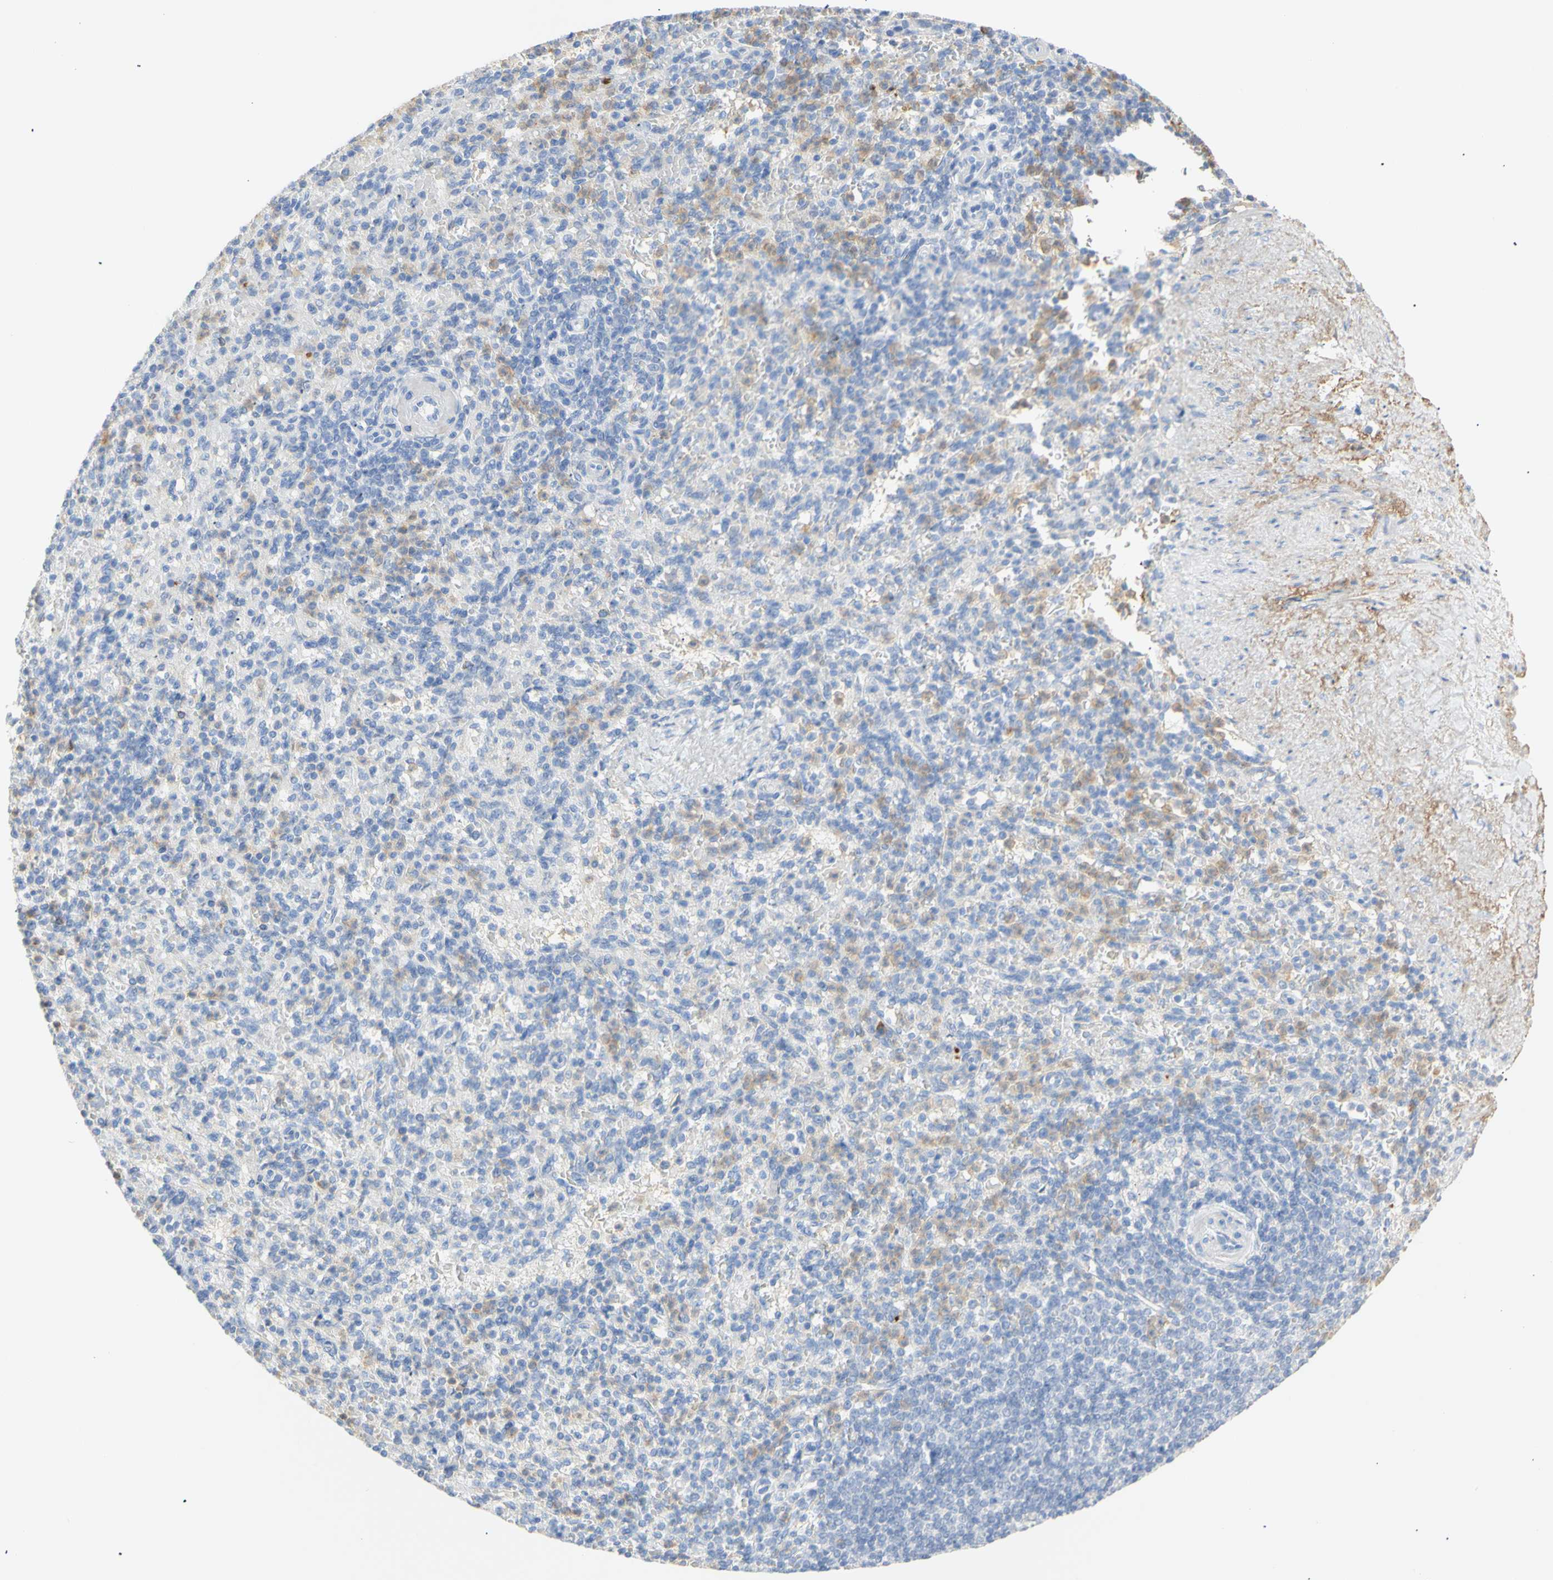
{"staining": {"intensity": "moderate", "quantity": "<25%", "location": "cytoplasmic/membranous"}, "tissue": "spleen", "cell_type": "Cells in red pulp", "image_type": "normal", "snomed": [{"axis": "morphology", "description": "Normal tissue, NOS"}, {"axis": "topography", "description": "Spleen"}], "caption": "Immunohistochemical staining of benign human spleen shows low levels of moderate cytoplasmic/membranous staining in approximately <25% of cells in red pulp.", "gene": "B4GALNT3", "patient": {"sex": "female", "age": 74}}